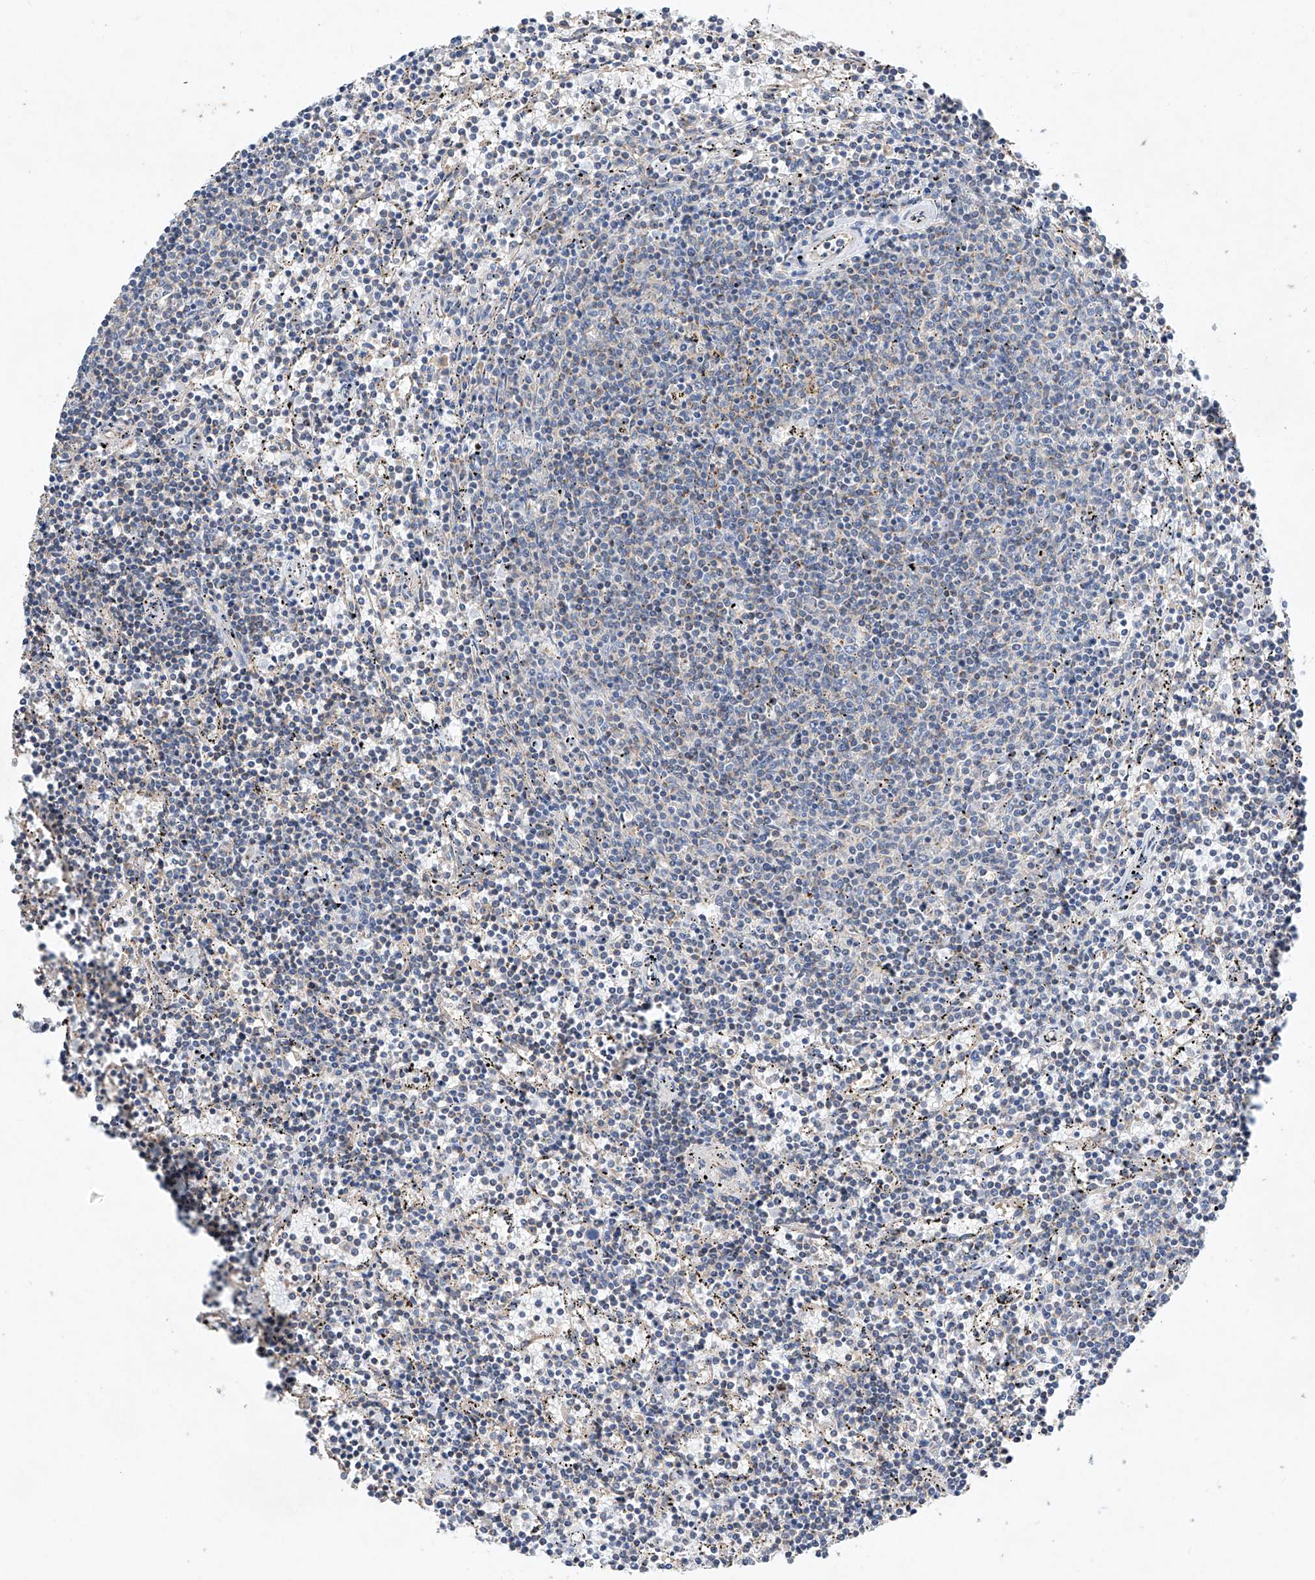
{"staining": {"intensity": "negative", "quantity": "none", "location": "none"}, "tissue": "lymphoma", "cell_type": "Tumor cells", "image_type": "cancer", "snomed": [{"axis": "morphology", "description": "Malignant lymphoma, non-Hodgkin's type, Low grade"}, {"axis": "topography", "description": "Spleen"}], "caption": "High power microscopy histopathology image of an immunohistochemistry (IHC) image of low-grade malignant lymphoma, non-Hodgkin's type, revealing no significant positivity in tumor cells.", "gene": "AMD1", "patient": {"sex": "female", "age": 50}}